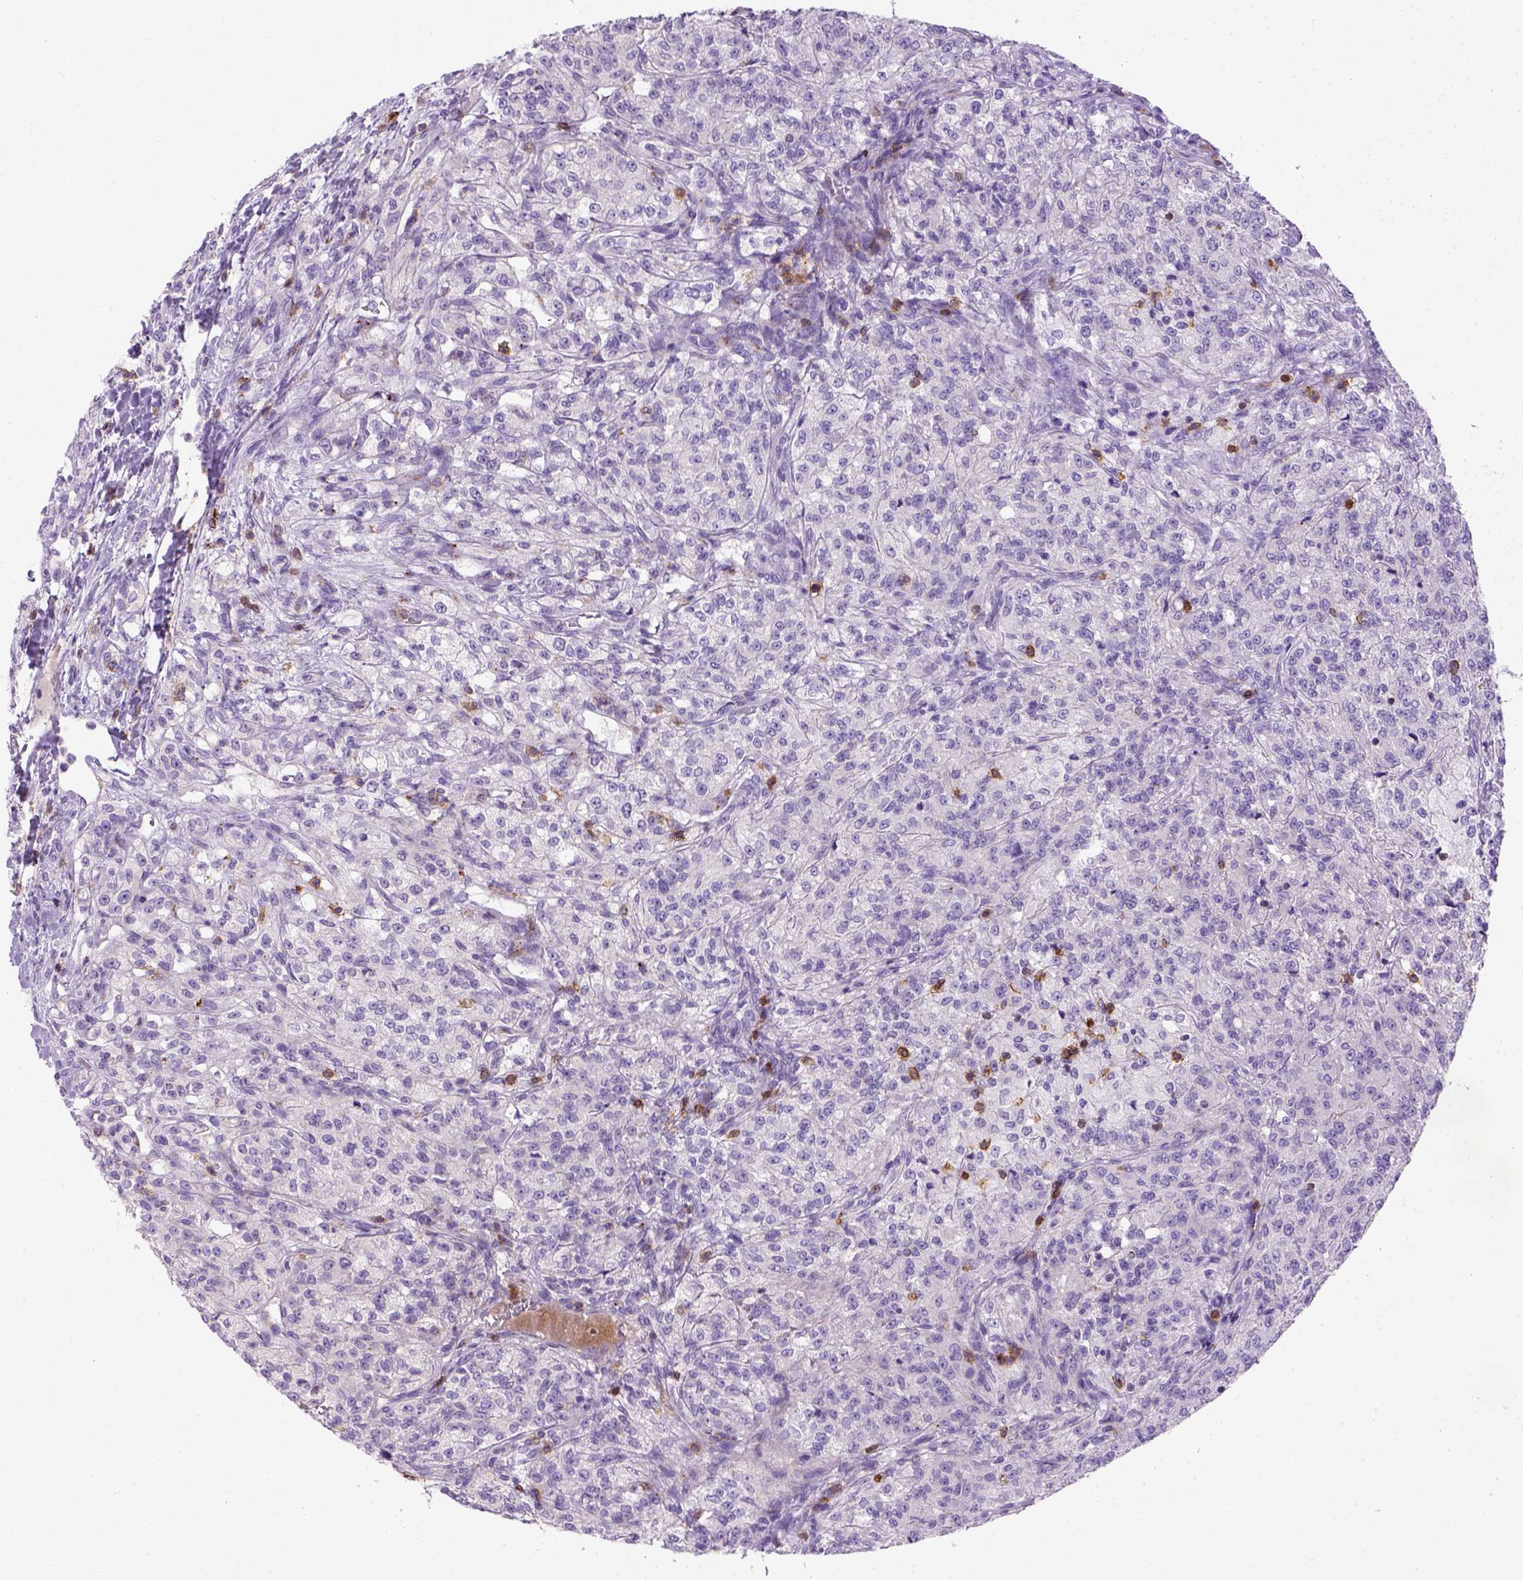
{"staining": {"intensity": "negative", "quantity": "none", "location": "none"}, "tissue": "renal cancer", "cell_type": "Tumor cells", "image_type": "cancer", "snomed": [{"axis": "morphology", "description": "Adenocarcinoma, NOS"}, {"axis": "topography", "description": "Kidney"}], "caption": "Immunohistochemistry (IHC) image of renal cancer stained for a protein (brown), which demonstrates no expression in tumor cells.", "gene": "CD3E", "patient": {"sex": "female", "age": 63}}